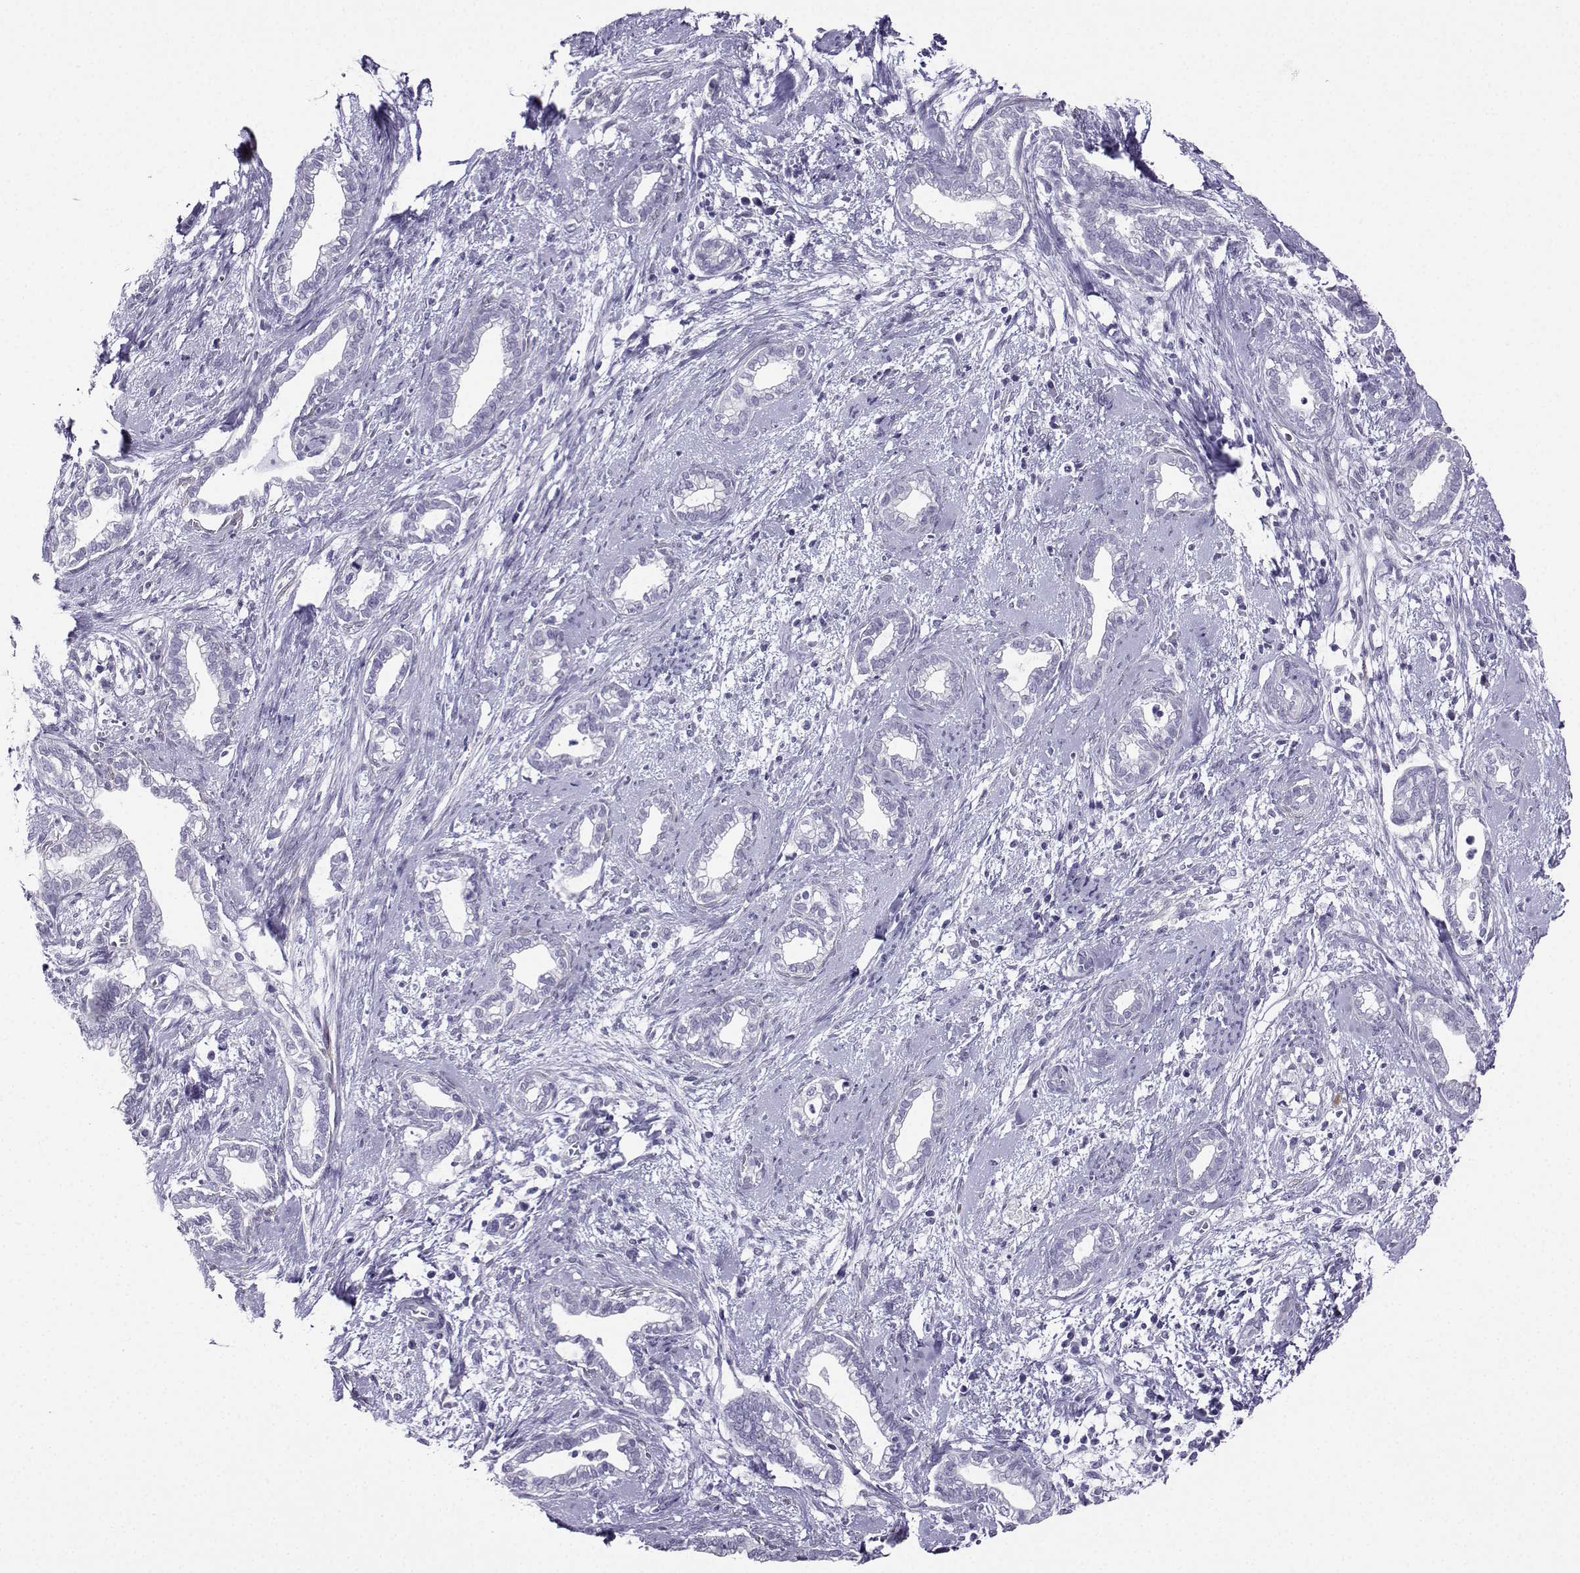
{"staining": {"intensity": "negative", "quantity": "none", "location": "none"}, "tissue": "cervical cancer", "cell_type": "Tumor cells", "image_type": "cancer", "snomed": [{"axis": "morphology", "description": "Adenocarcinoma, NOS"}, {"axis": "topography", "description": "Cervix"}], "caption": "This image is of cervical cancer stained with immunohistochemistry to label a protein in brown with the nuclei are counter-stained blue. There is no staining in tumor cells.", "gene": "KIF17", "patient": {"sex": "female", "age": 62}}